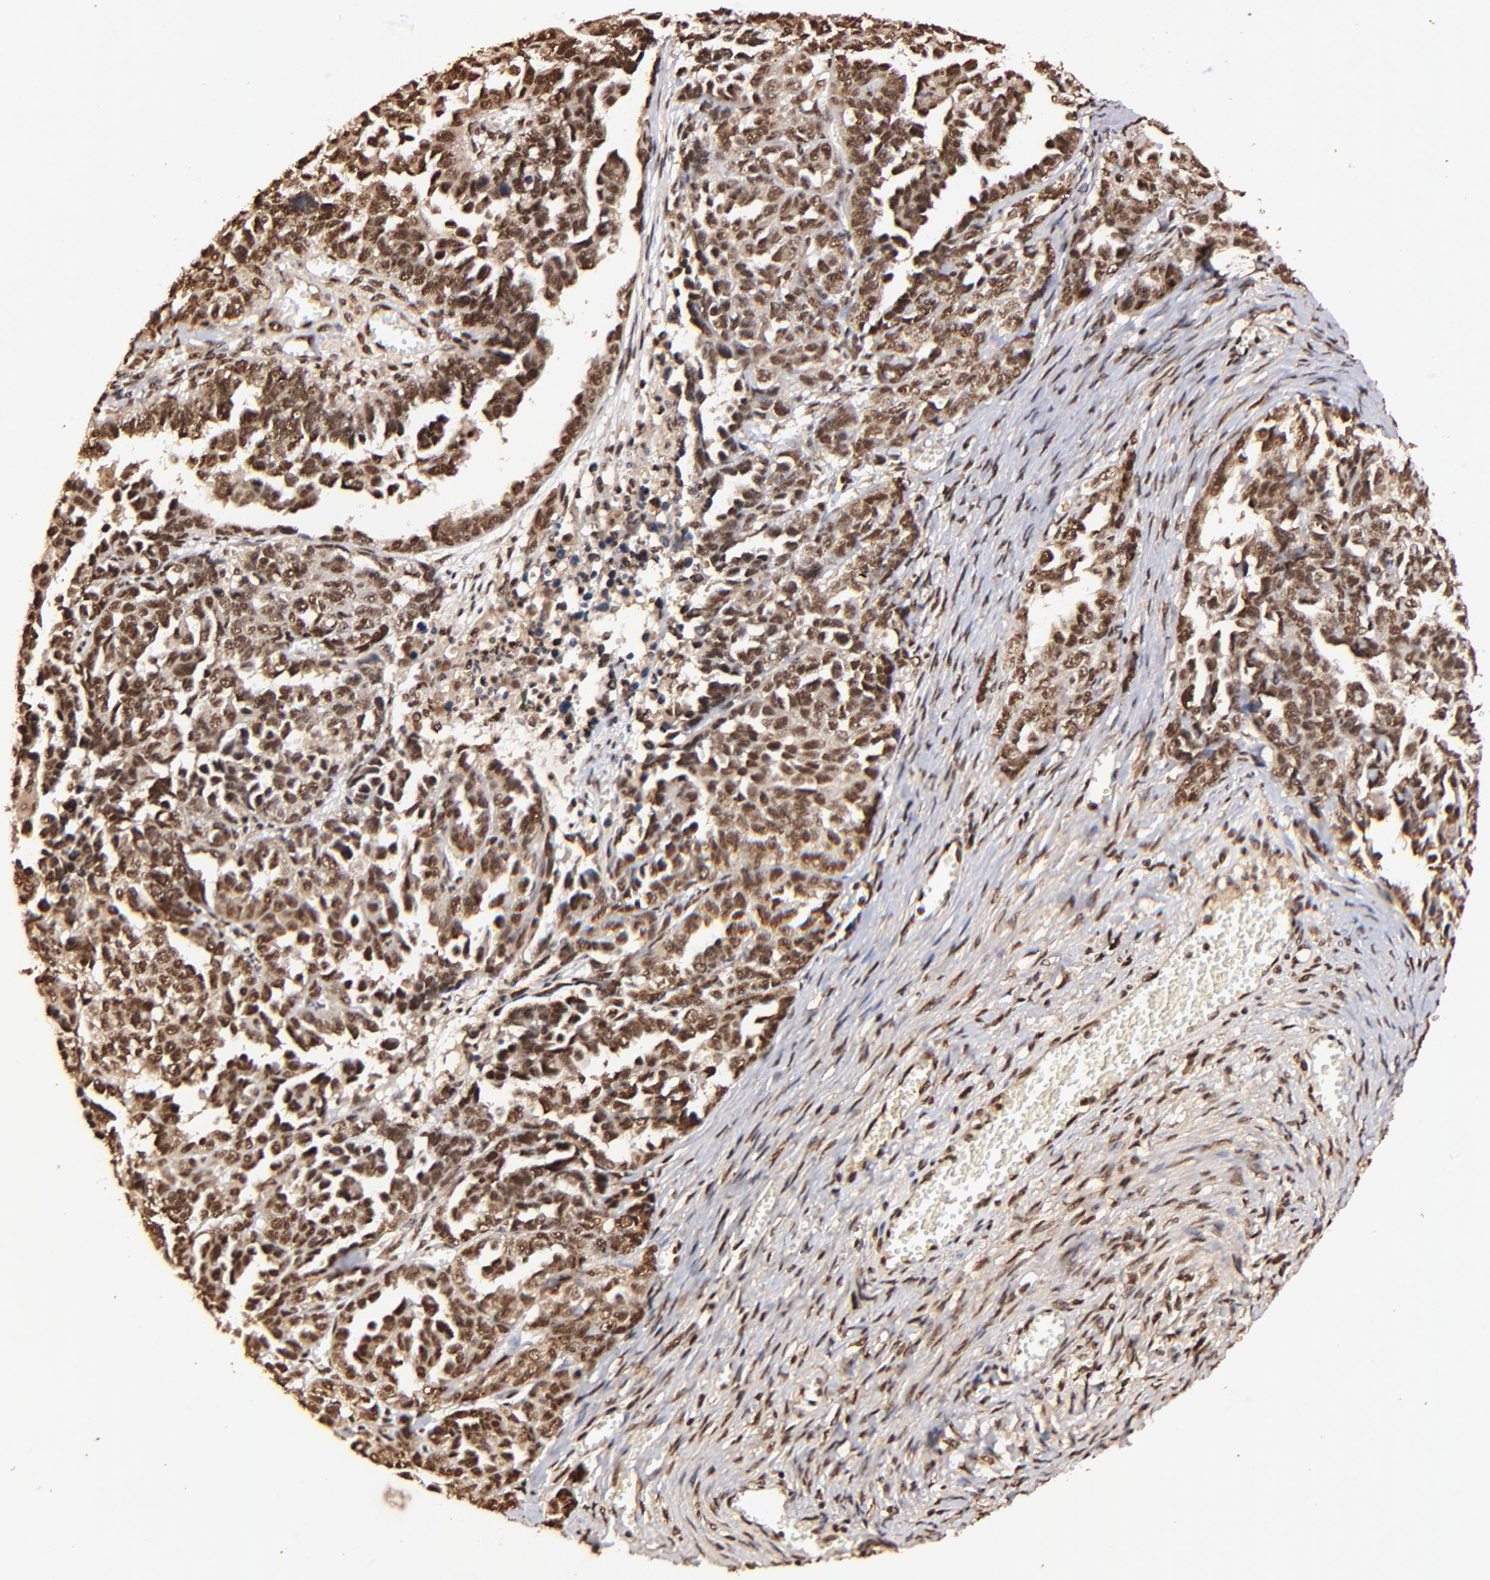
{"staining": {"intensity": "strong", "quantity": ">75%", "location": "cytoplasmic/membranous,nuclear"}, "tissue": "ovarian cancer", "cell_type": "Tumor cells", "image_type": "cancer", "snomed": [{"axis": "morphology", "description": "Cystadenocarcinoma, serous, NOS"}, {"axis": "topography", "description": "Ovary"}], "caption": "This photomicrograph displays immunohistochemistry (IHC) staining of human ovarian cancer (serous cystadenocarcinoma), with high strong cytoplasmic/membranous and nuclear positivity in about >75% of tumor cells.", "gene": "MED12", "patient": {"sex": "female", "age": 69}}